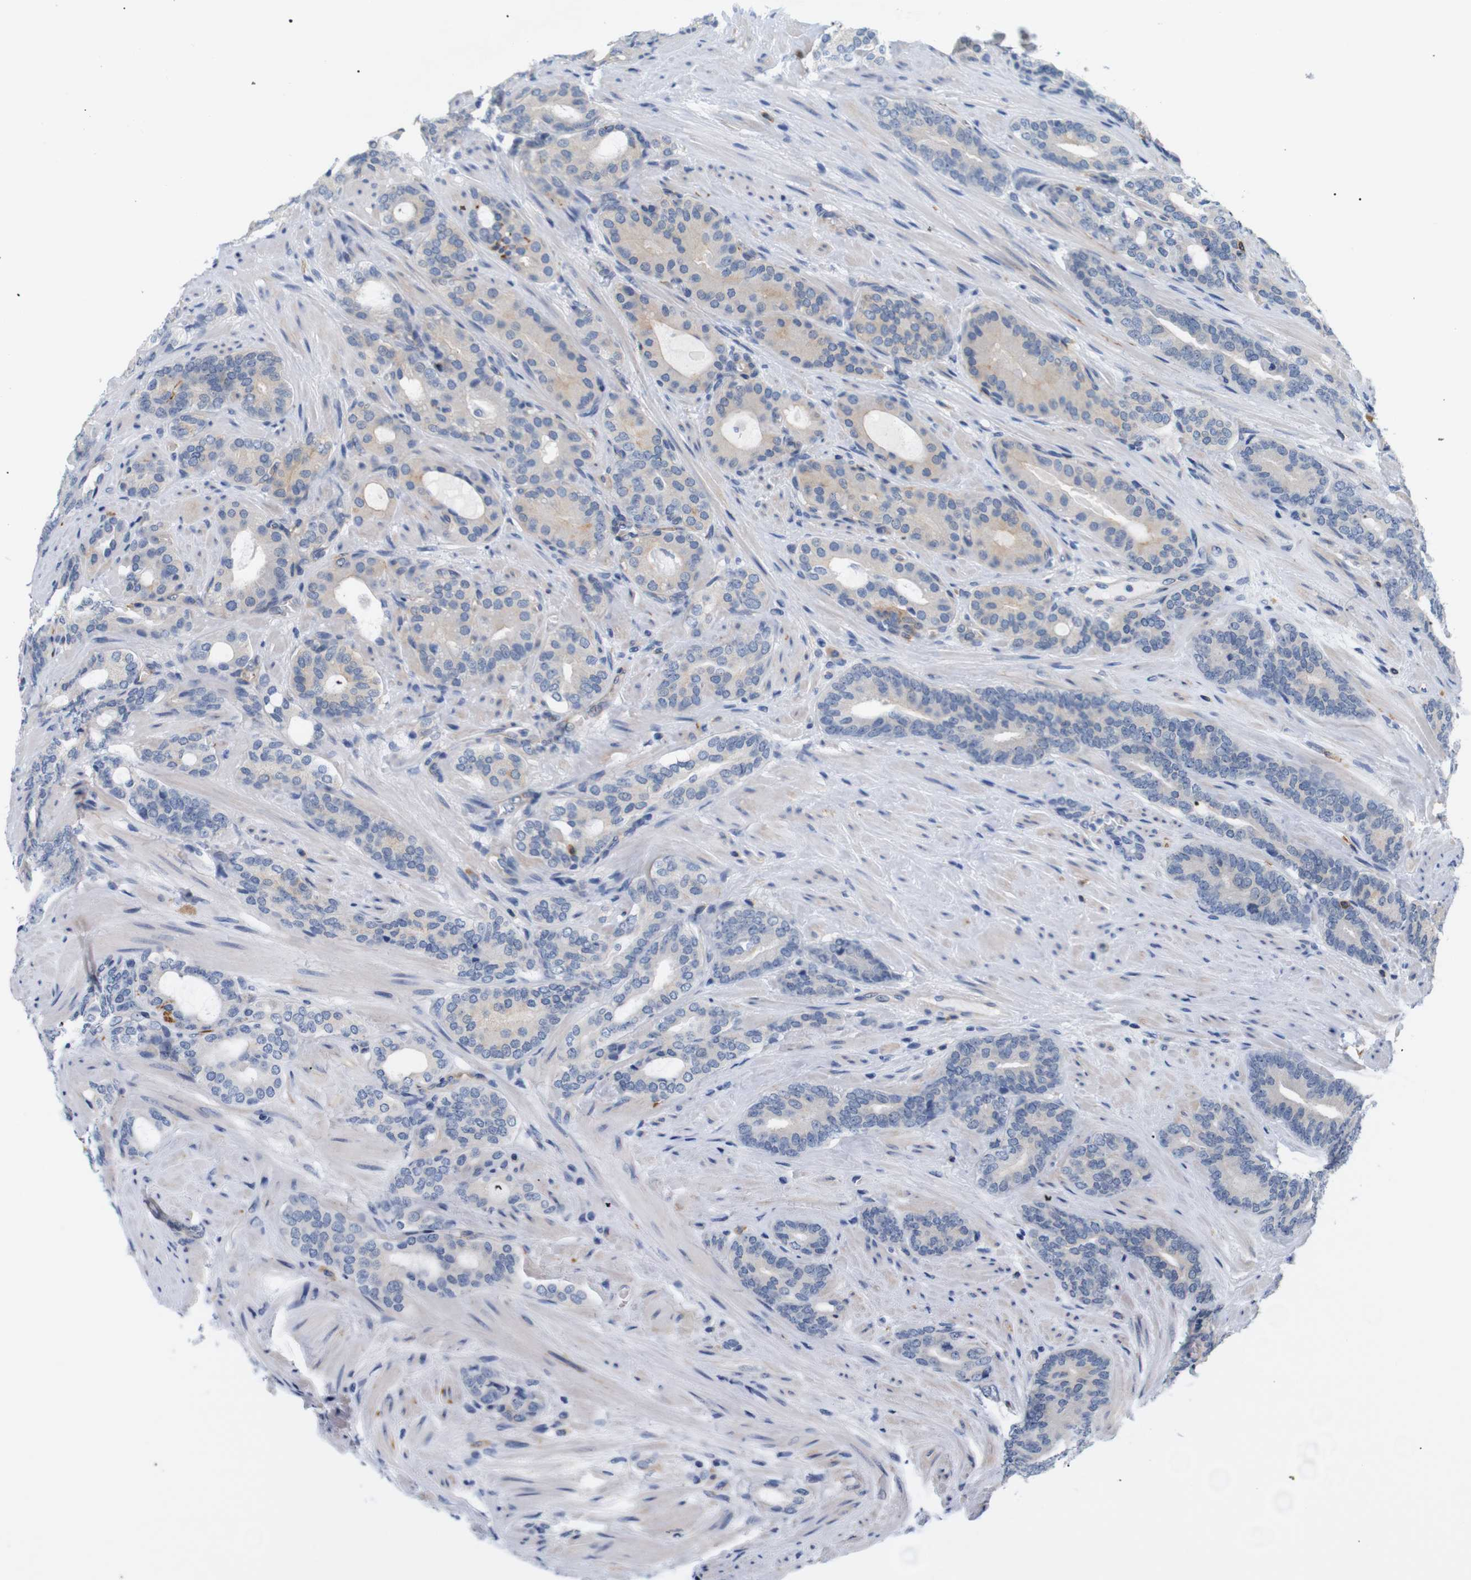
{"staining": {"intensity": "weak", "quantity": "<25%", "location": "cytoplasmic/membranous"}, "tissue": "prostate cancer", "cell_type": "Tumor cells", "image_type": "cancer", "snomed": [{"axis": "morphology", "description": "Adenocarcinoma, Low grade"}, {"axis": "topography", "description": "Prostate"}], "caption": "A photomicrograph of prostate cancer (adenocarcinoma (low-grade)) stained for a protein exhibits no brown staining in tumor cells.", "gene": "STMN3", "patient": {"sex": "male", "age": 63}}